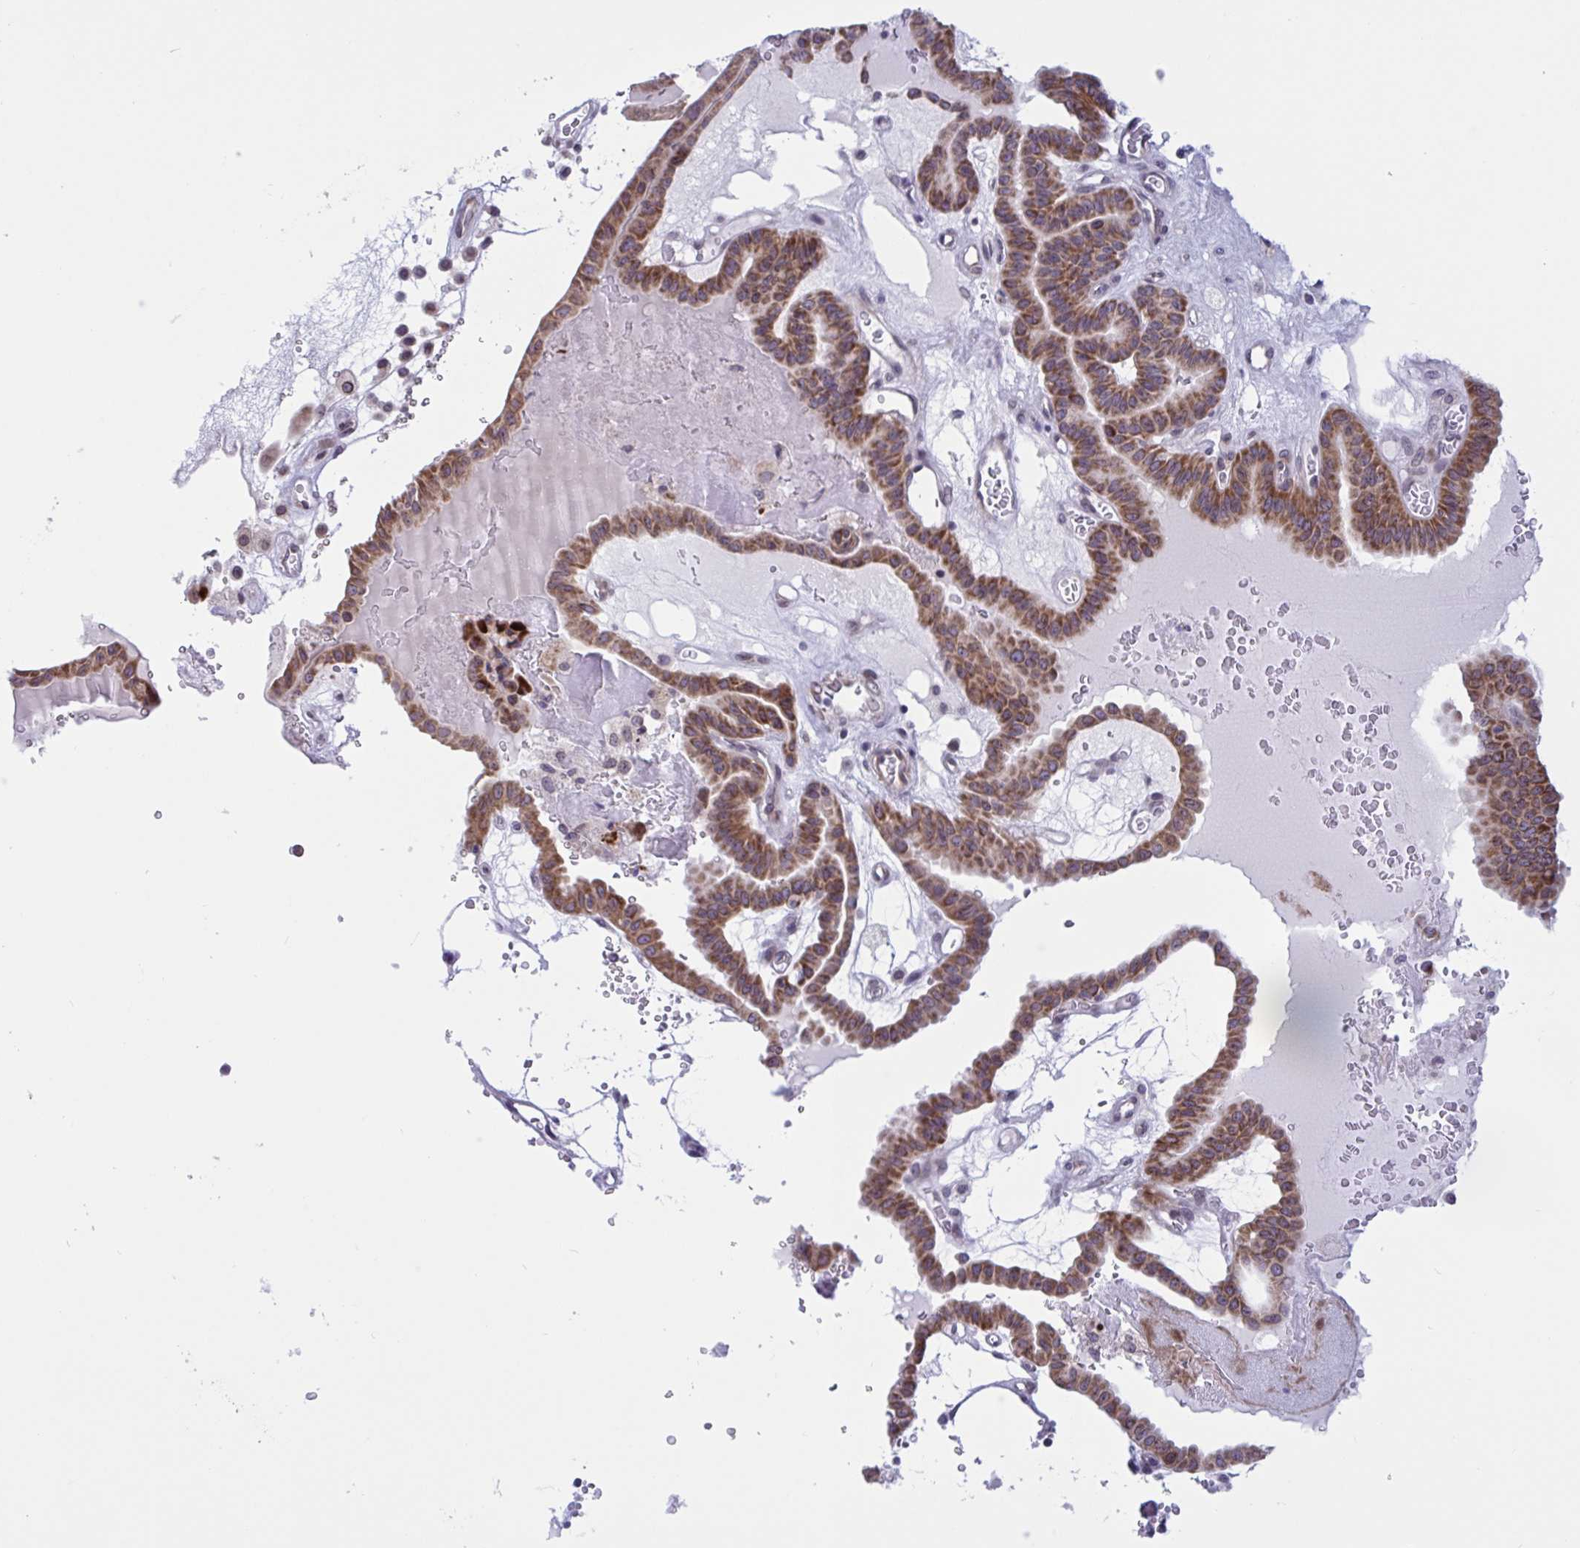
{"staining": {"intensity": "moderate", "quantity": ">75%", "location": "cytoplasmic/membranous"}, "tissue": "thyroid cancer", "cell_type": "Tumor cells", "image_type": "cancer", "snomed": [{"axis": "morphology", "description": "Papillary adenocarcinoma, NOS"}, {"axis": "topography", "description": "Thyroid gland"}], "caption": "Moderate cytoplasmic/membranous protein positivity is seen in about >75% of tumor cells in thyroid cancer (papillary adenocarcinoma). (DAB = brown stain, brightfield microscopy at high magnification).", "gene": "DOCK11", "patient": {"sex": "male", "age": 87}}